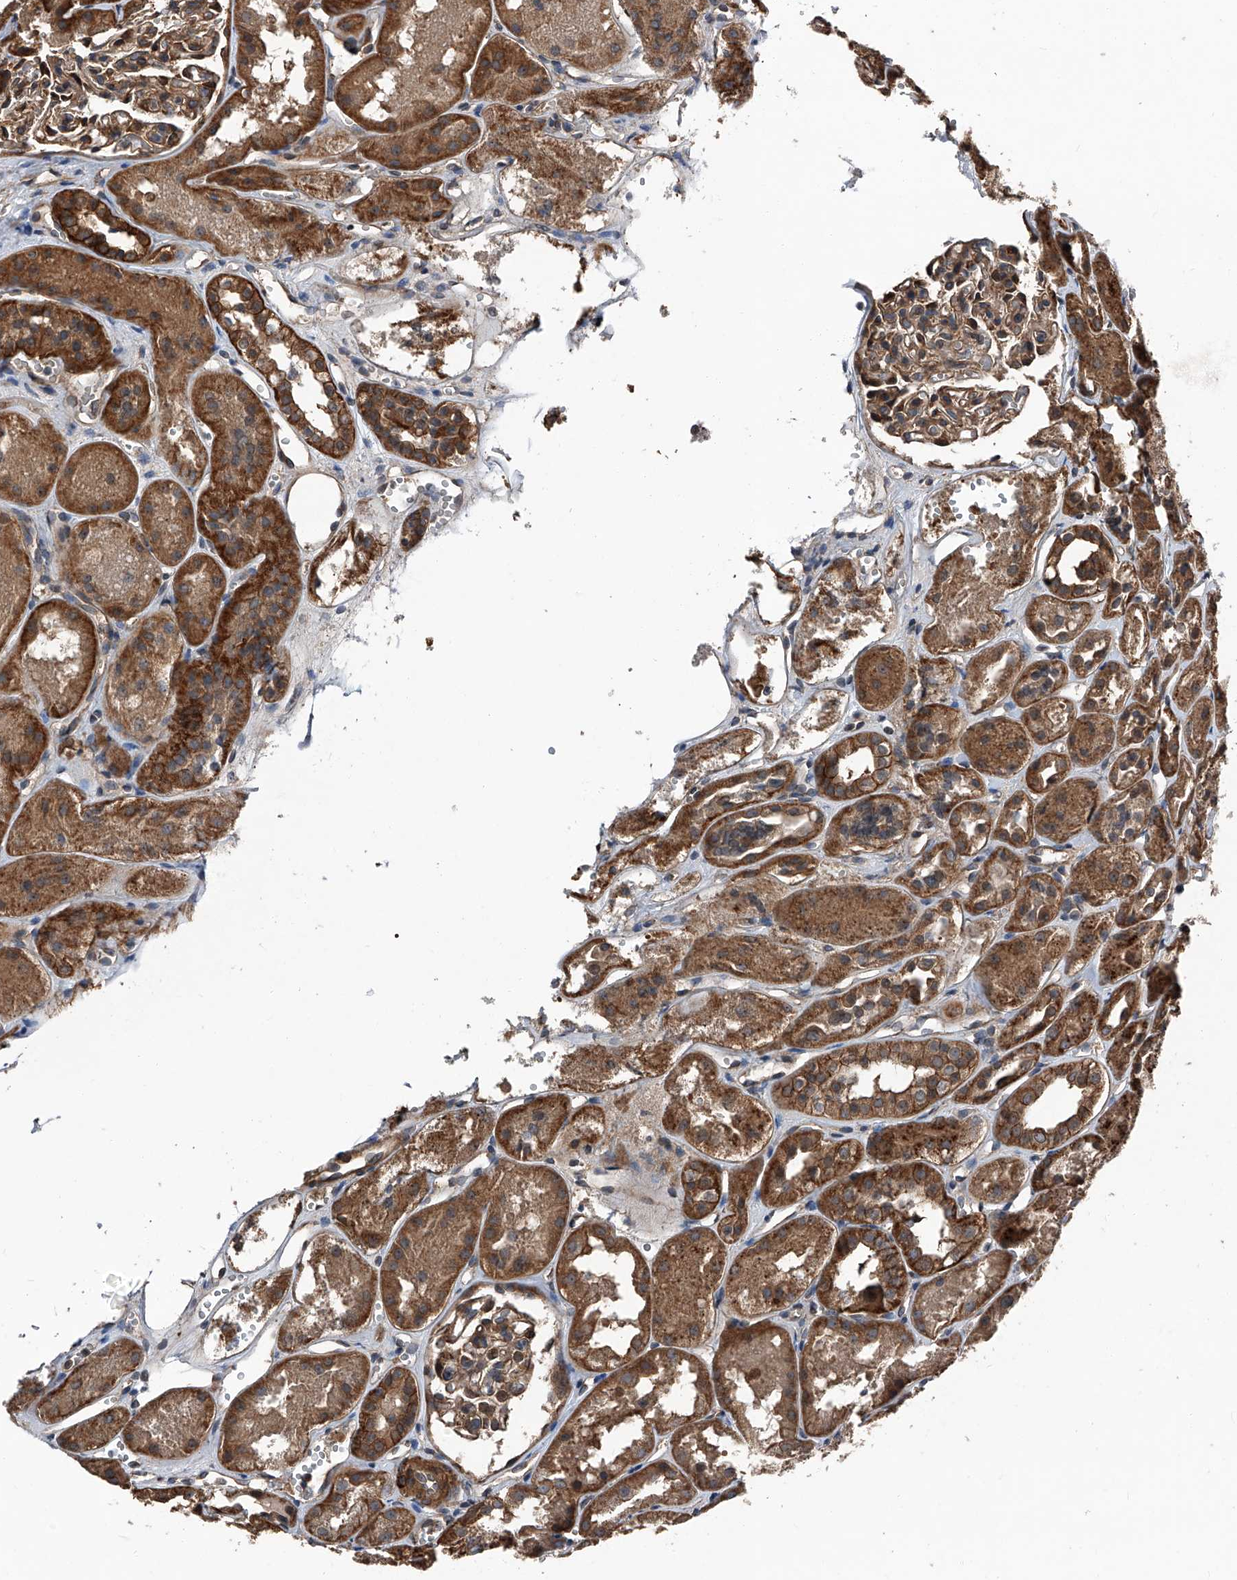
{"staining": {"intensity": "moderate", "quantity": ">75%", "location": "cytoplasmic/membranous"}, "tissue": "kidney", "cell_type": "Cells in glomeruli", "image_type": "normal", "snomed": [{"axis": "morphology", "description": "Normal tissue, NOS"}, {"axis": "topography", "description": "Kidney"}], "caption": "A medium amount of moderate cytoplasmic/membranous positivity is seen in about >75% of cells in glomeruli in unremarkable kidney.", "gene": "KCNJ2", "patient": {"sex": "male", "age": 16}}